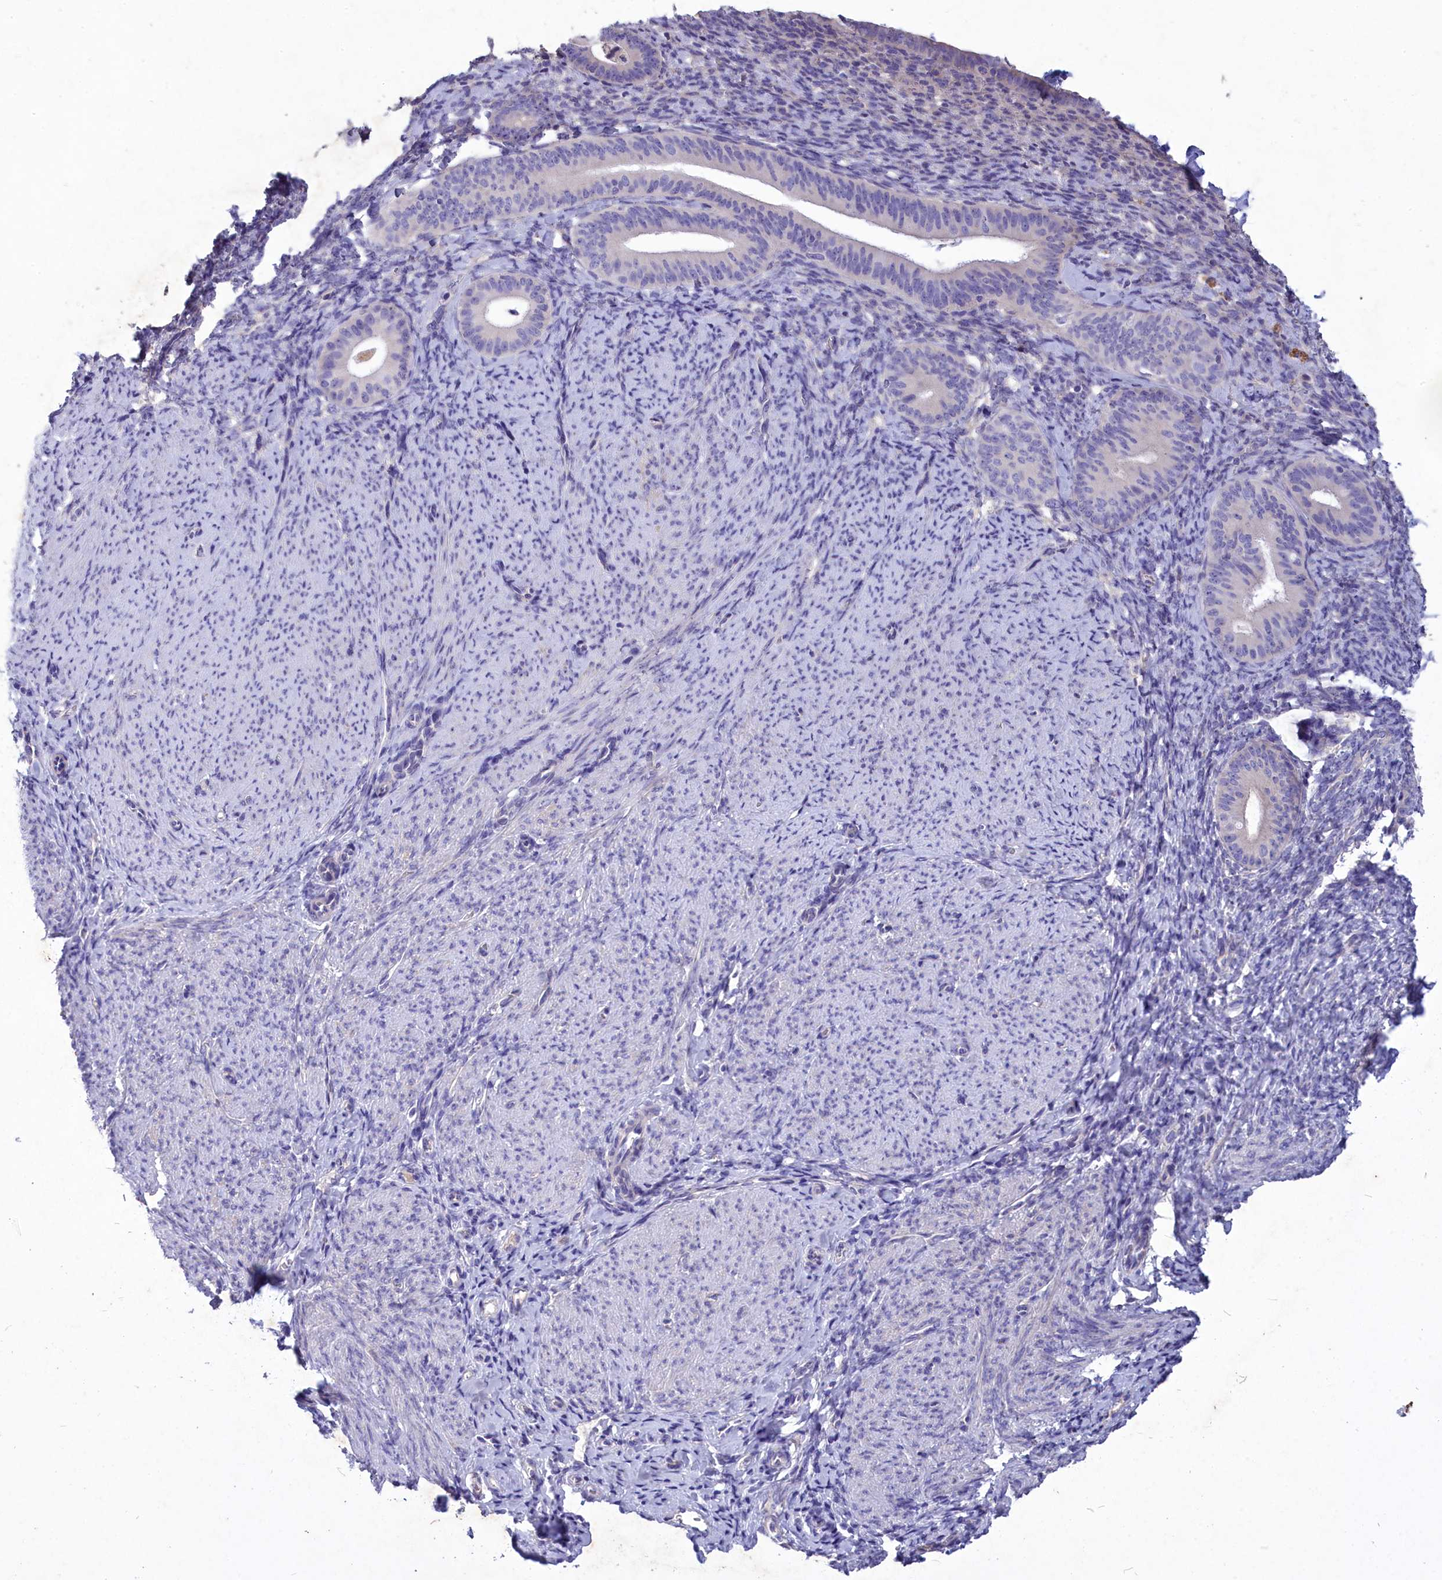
{"staining": {"intensity": "negative", "quantity": "none", "location": "none"}, "tissue": "endometrium", "cell_type": "Cells in endometrial stroma", "image_type": "normal", "snomed": [{"axis": "morphology", "description": "Normal tissue, NOS"}, {"axis": "topography", "description": "Endometrium"}], "caption": "This is a micrograph of immunohistochemistry (IHC) staining of benign endometrium, which shows no expression in cells in endometrial stroma.", "gene": "DEFB119", "patient": {"sex": "female", "age": 65}}